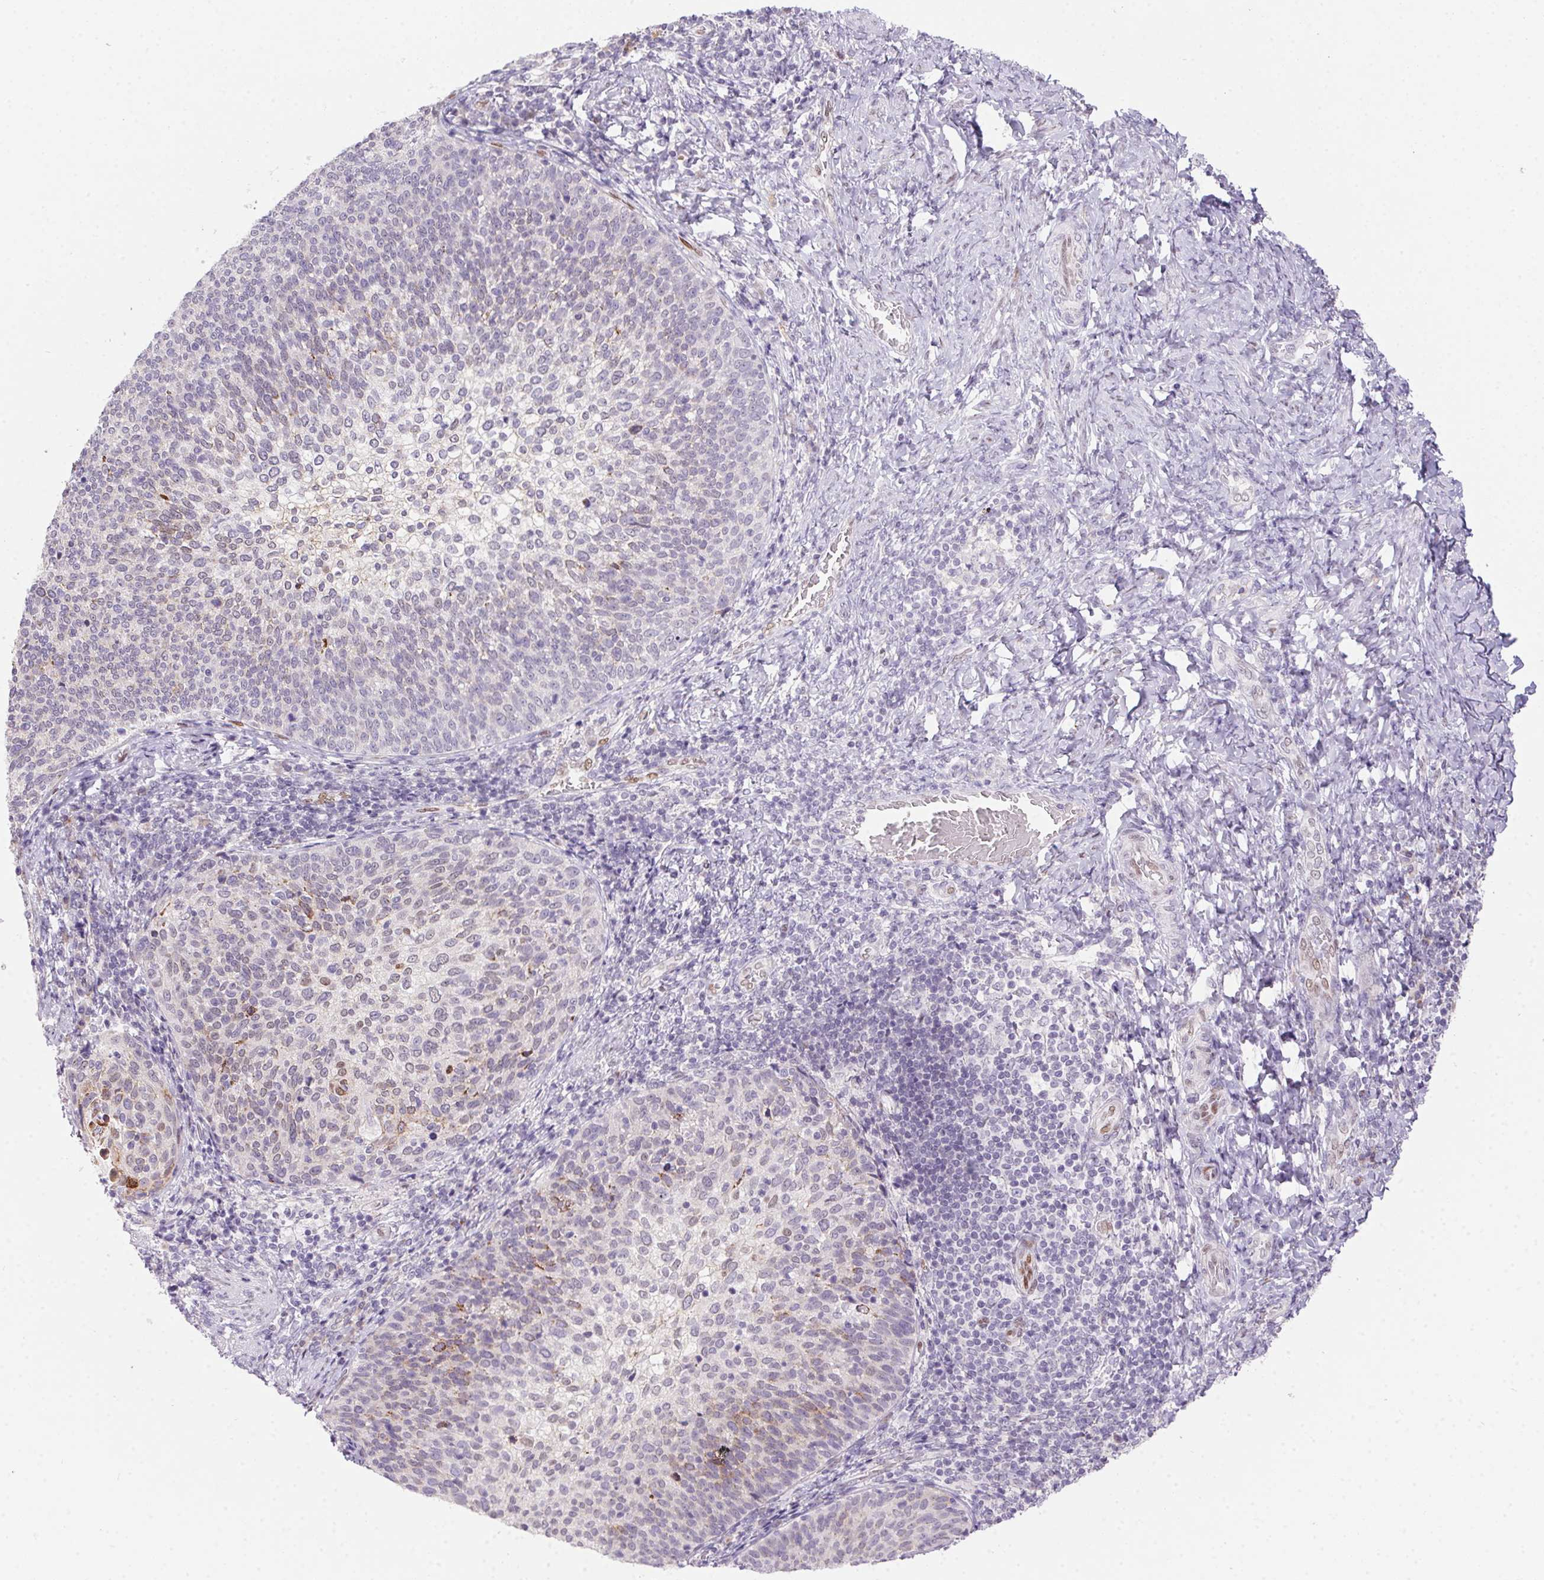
{"staining": {"intensity": "moderate", "quantity": "25%-75%", "location": "cytoplasmic/membranous"}, "tissue": "cervical cancer", "cell_type": "Tumor cells", "image_type": "cancer", "snomed": [{"axis": "morphology", "description": "Squamous cell carcinoma, NOS"}, {"axis": "topography", "description": "Cervix"}], "caption": "IHC (DAB) staining of human squamous cell carcinoma (cervical) displays moderate cytoplasmic/membranous protein expression in approximately 25%-75% of tumor cells.", "gene": "SP9", "patient": {"sex": "female", "age": 61}}